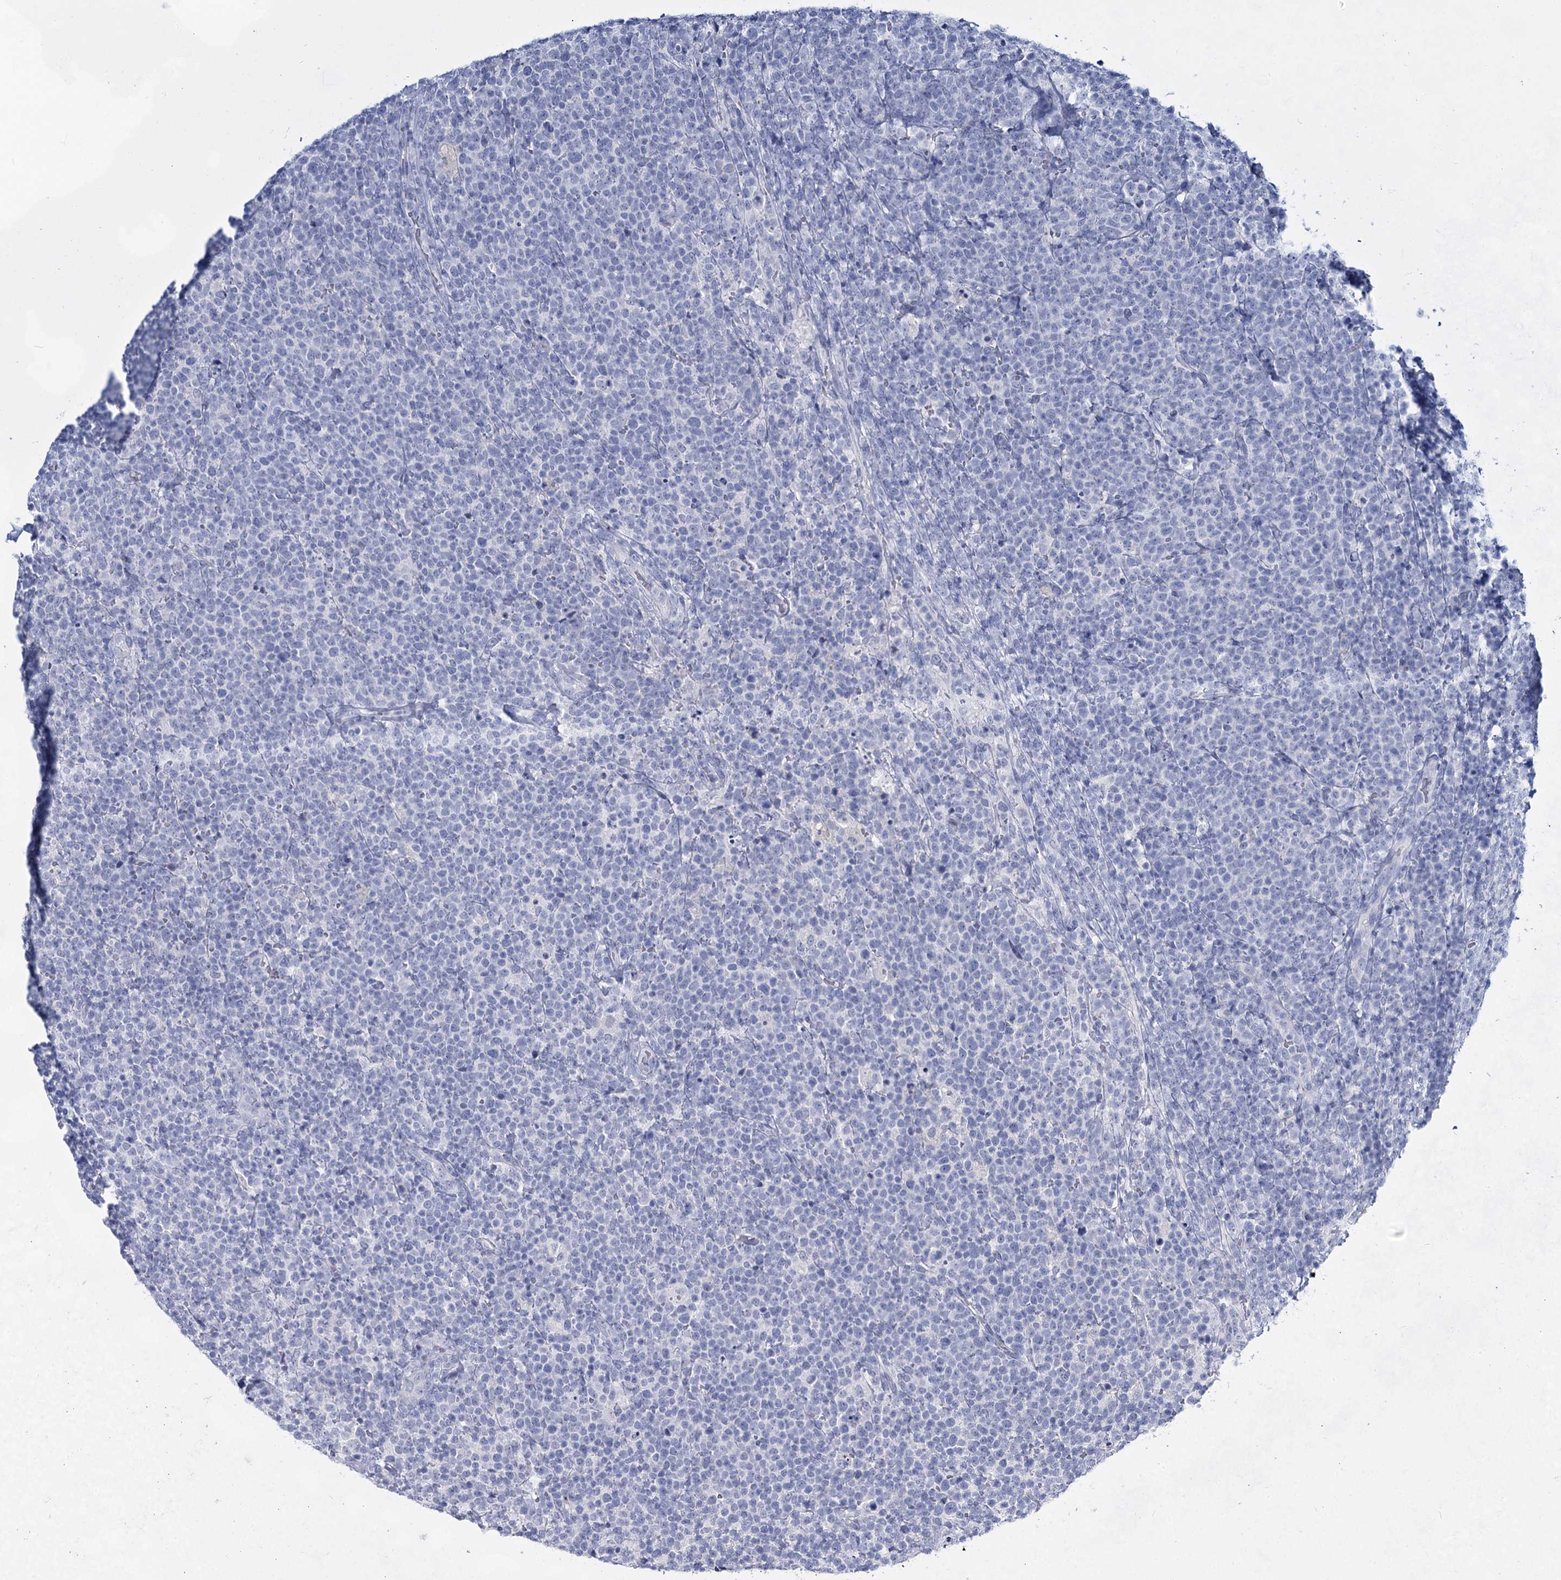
{"staining": {"intensity": "negative", "quantity": "none", "location": "none"}, "tissue": "lymphoma", "cell_type": "Tumor cells", "image_type": "cancer", "snomed": [{"axis": "morphology", "description": "Malignant lymphoma, non-Hodgkin's type, High grade"}, {"axis": "topography", "description": "Lymph node"}], "caption": "A high-resolution image shows immunohistochemistry staining of high-grade malignant lymphoma, non-Hodgkin's type, which displays no significant positivity in tumor cells.", "gene": "SLC17A2", "patient": {"sex": "male", "age": 61}}